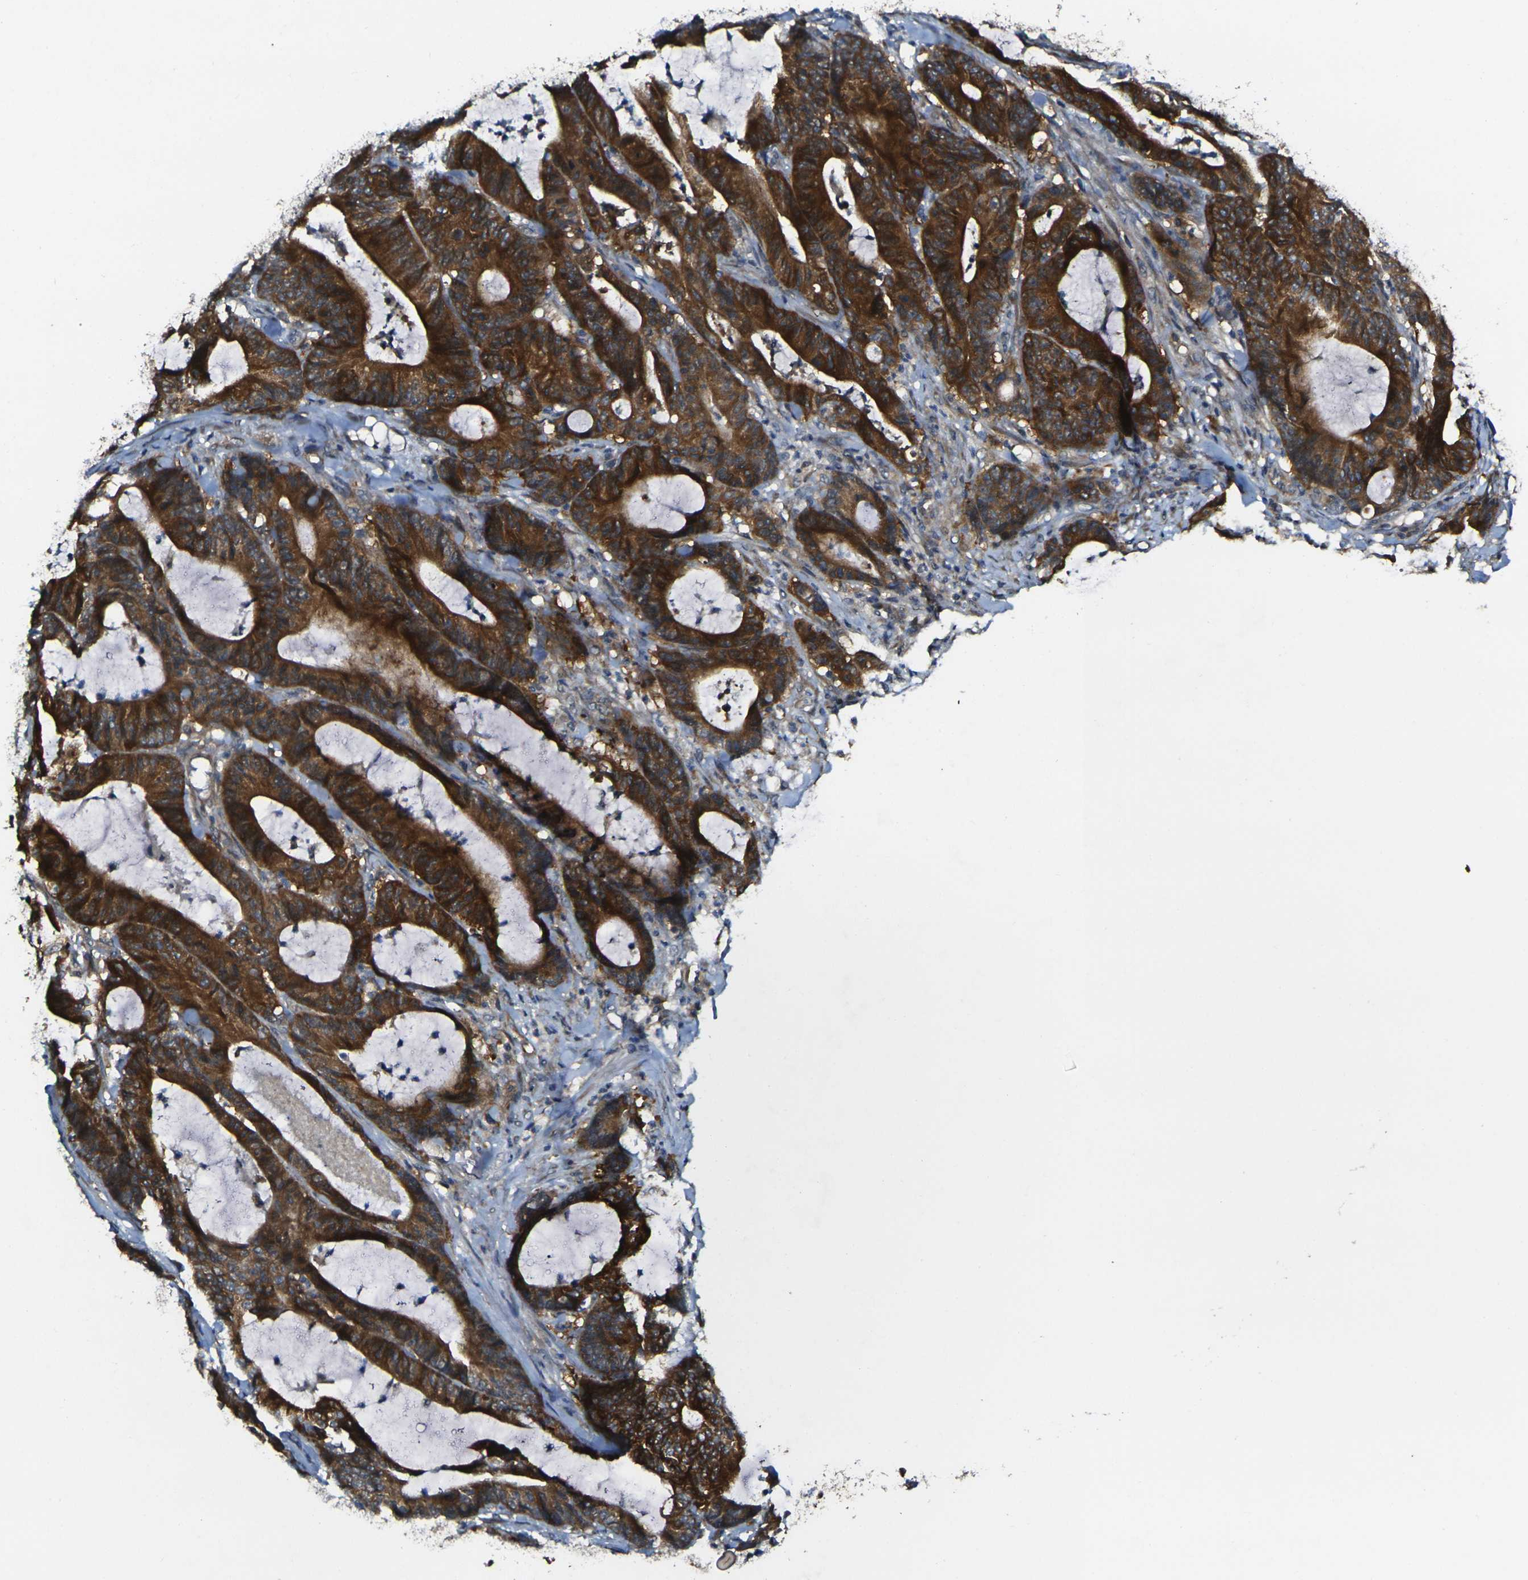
{"staining": {"intensity": "strong", "quantity": ">75%", "location": "cytoplasmic/membranous"}, "tissue": "colorectal cancer", "cell_type": "Tumor cells", "image_type": "cancer", "snomed": [{"axis": "morphology", "description": "Adenocarcinoma, NOS"}, {"axis": "topography", "description": "Colon"}], "caption": "Brown immunohistochemical staining in colorectal cancer shows strong cytoplasmic/membranous positivity in about >75% of tumor cells.", "gene": "GNA12", "patient": {"sex": "female", "age": 84}}